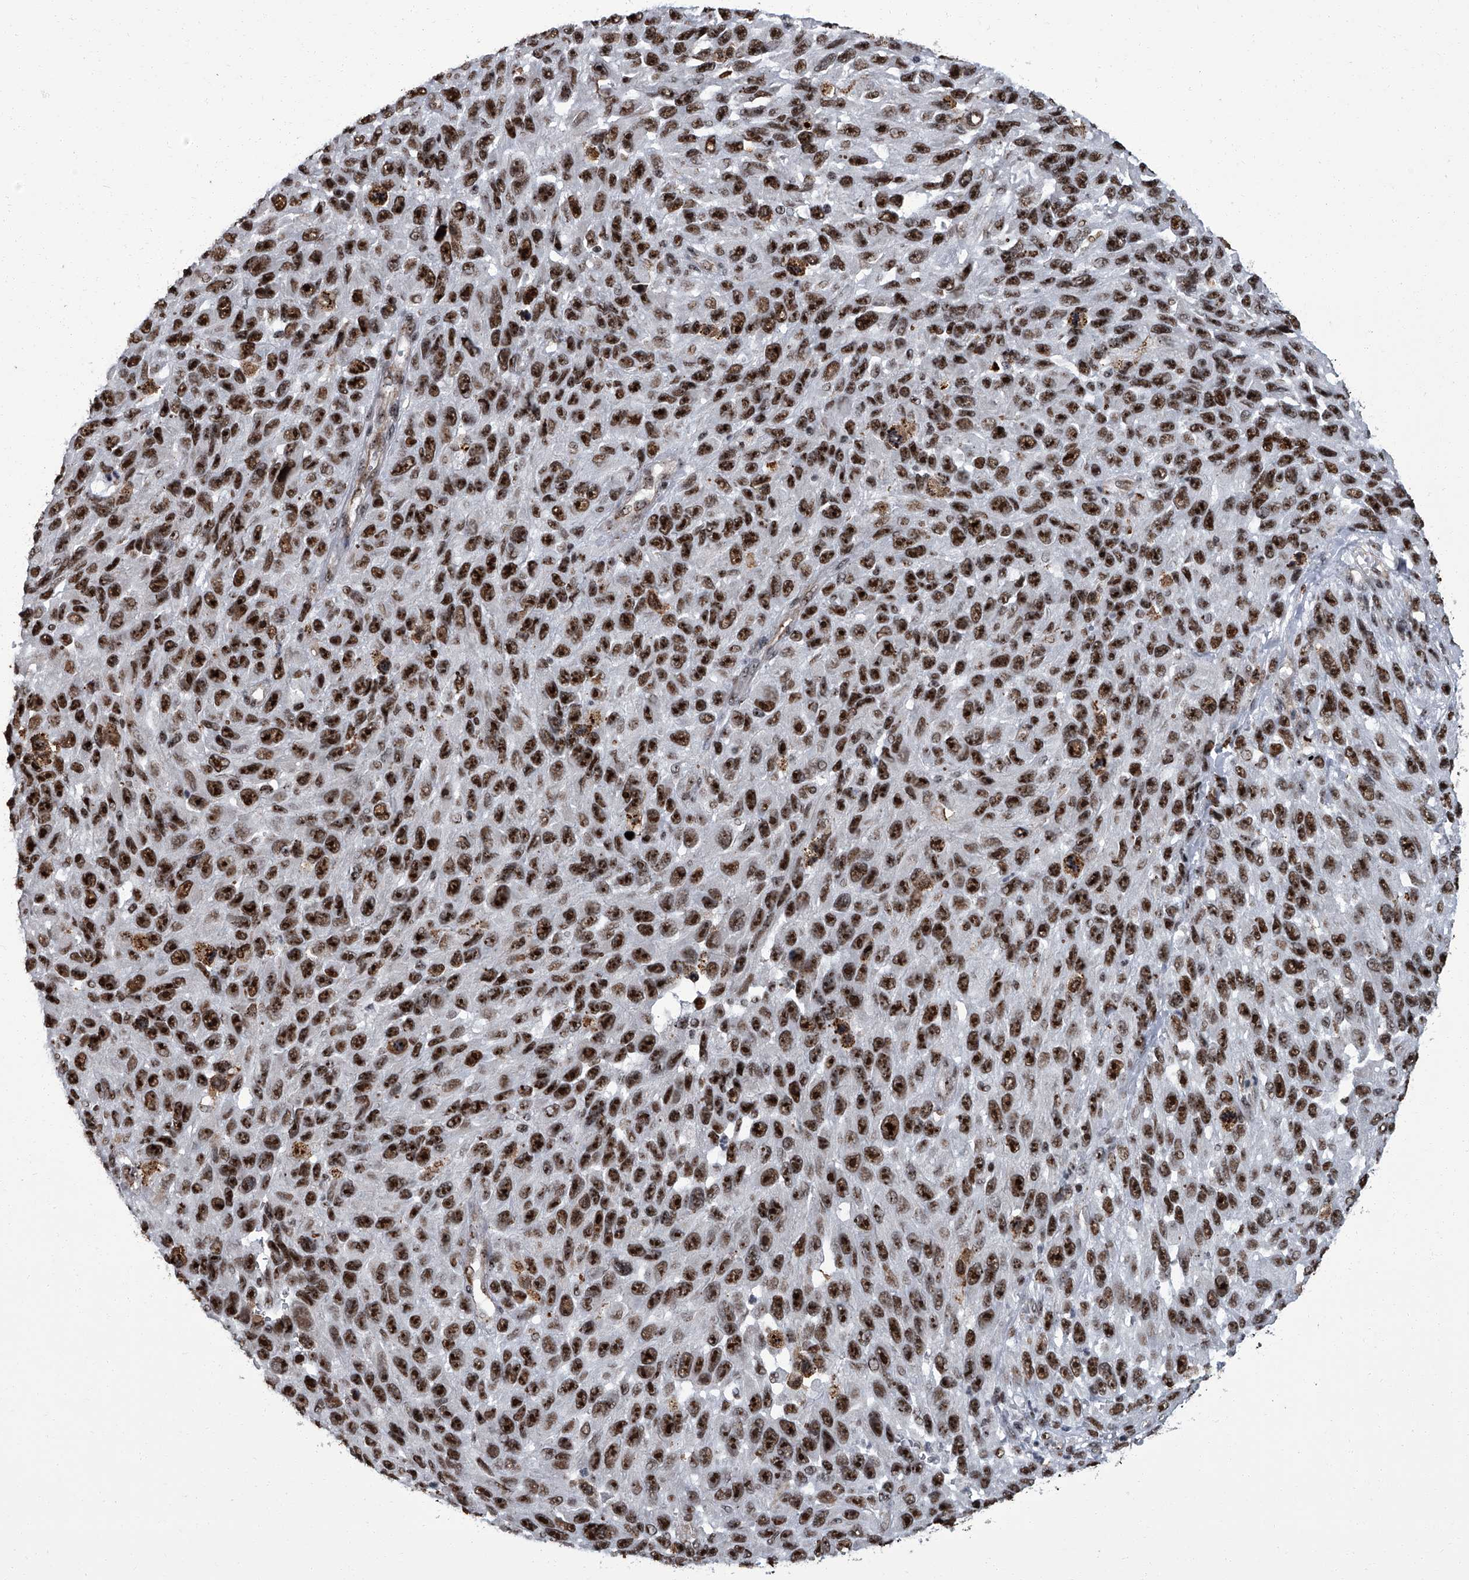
{"staining": {"intensity": "strong", "quantity": ">75%", "location": "nuclear"}, "tissue": "melanoma", "cell_type": "Tumor cells", "image_type": "cancer", "snomed": [{"axis": "morphology", "description": "Malignant melanoma, NOS"}, {"axis": "topography", "description": "Skin"}], "caption": "The image reveals immunohistochemical staining of malignant melanoma. There is strong nuclear positivity is seen in approximately >75% of tumor cells.", "gene": "ZNF518B", "patient": {"sex": "female", "age": 96}}